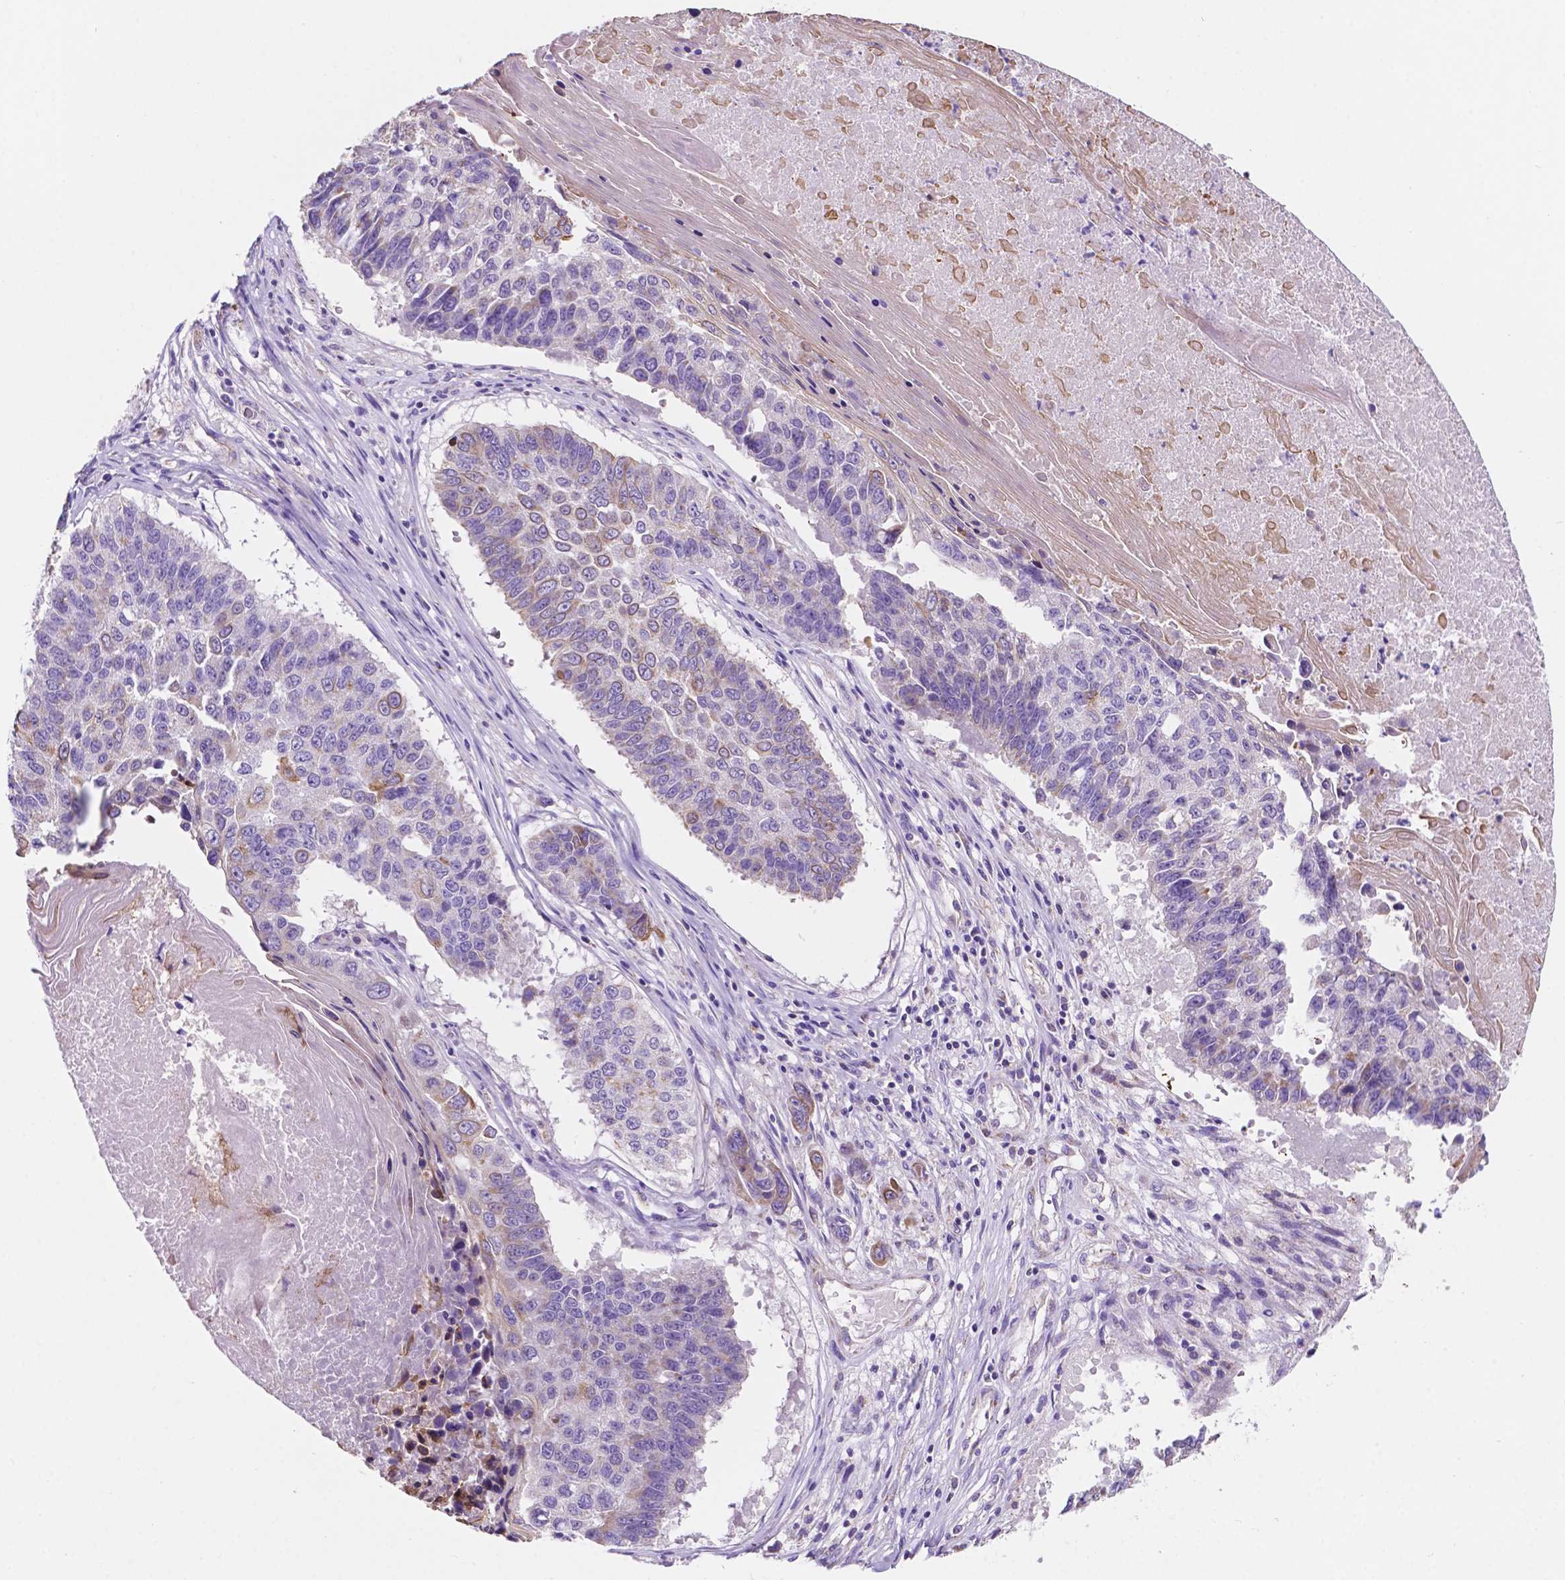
{"staining": {"intensity": "negative", "quantity": "none", "location": "none"}, "tissue": "lung cancer", "cell_type": "Tumor cells", "image_type": "cancer", "snomed": [{"axis": "morphology", "description": "Squamous cell carcinoma, NOS"}, {"axis": "topography", "description": "Lung"}], "caption": "Immunohistochemistry (IHC) of human lung cancer demonstrates no positivity in tumor cells.", "gene": "TRPV5", "patient": {"sex": "male", "age": 73}}